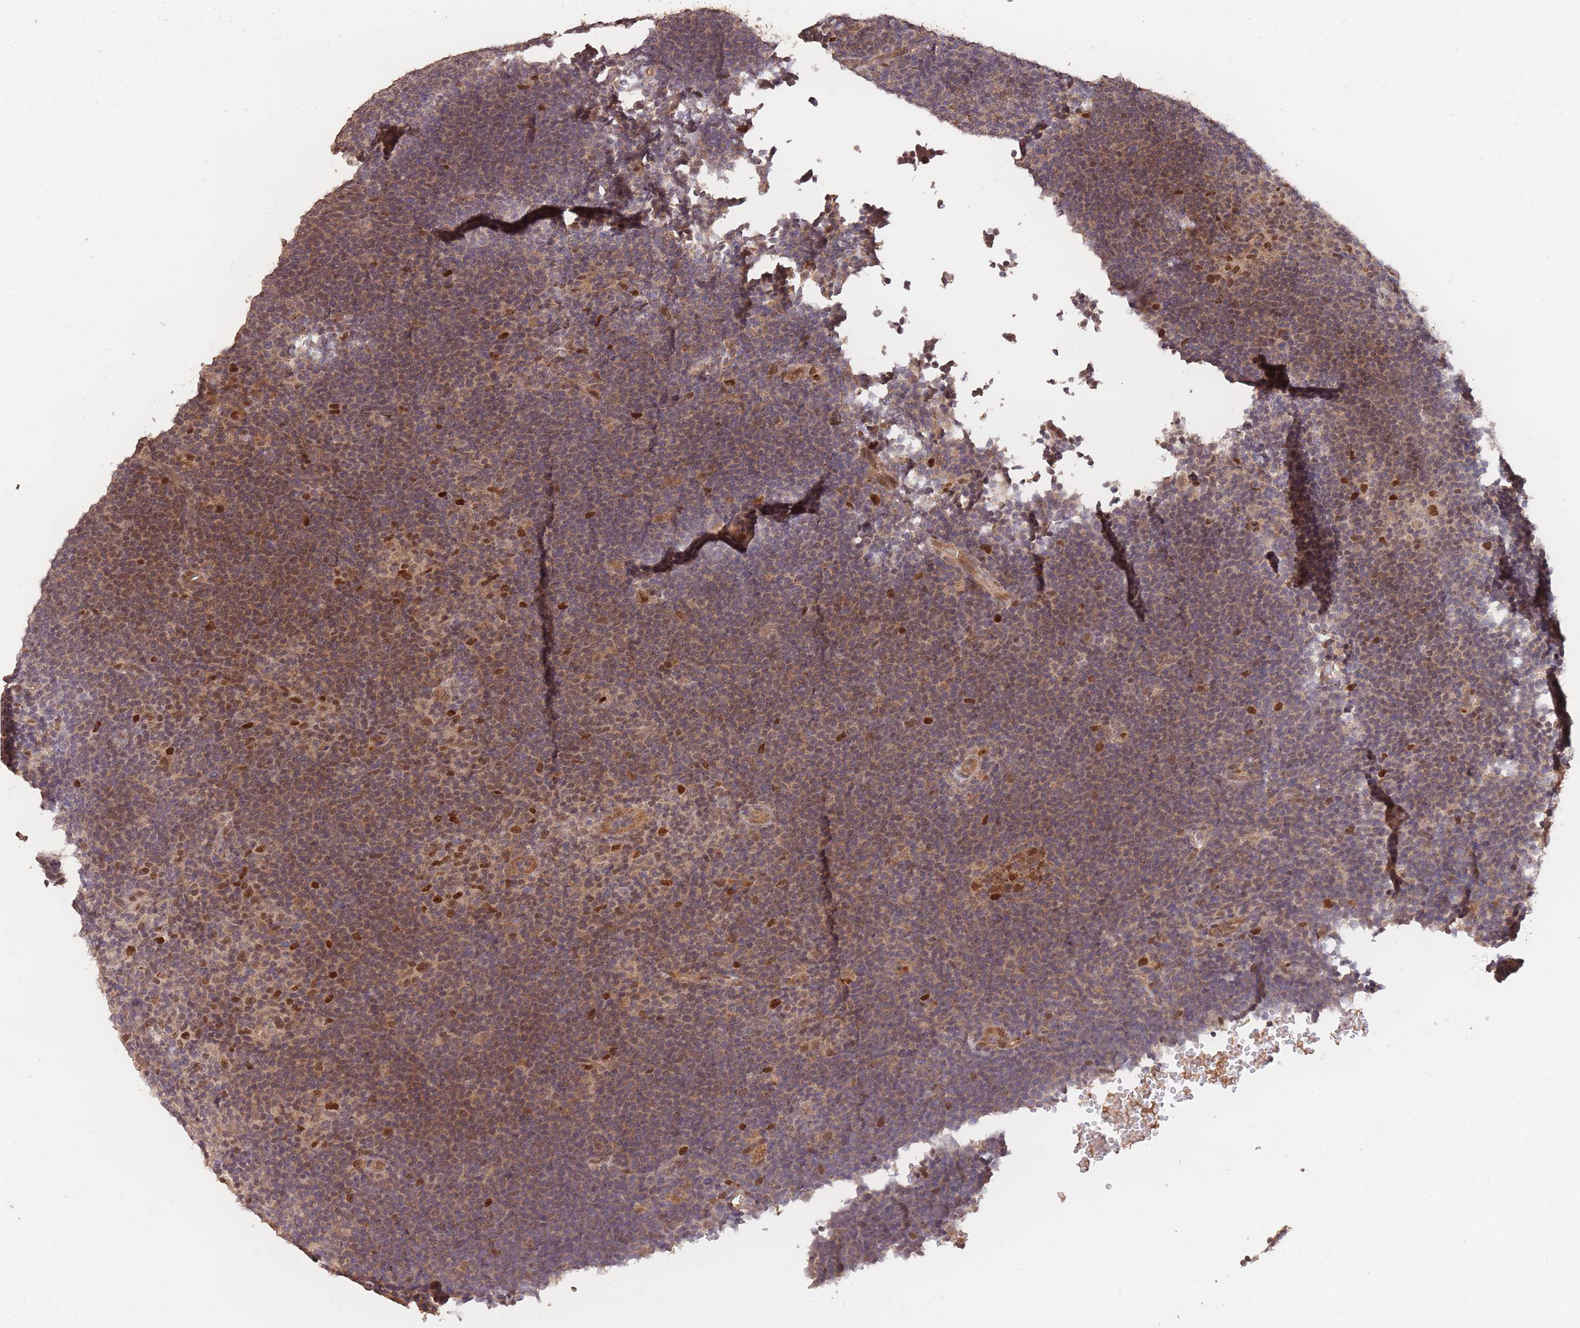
{"staining": {"intensity": "moderate", "quantity": ">75%", "location": "cytoplasmic/membranous,nuclear"}, "tissue": "lymphoma", "cell_type": "Tumor cells", "image_type": "cancer", "snomed": [{"axis": "morphology", "description": "Hodgkin's disease, NOS"}, {"axis": "topography", "description": "Lymph node"}], "caption": "DAB immunohistochemical staining of lymphoma exhibits moderate cytoplasmic/membranous and nuclear protein staining in about >75% of tumor cells.", "gene": "RGS14", "patient": {"sex": "female", "age": 57}}